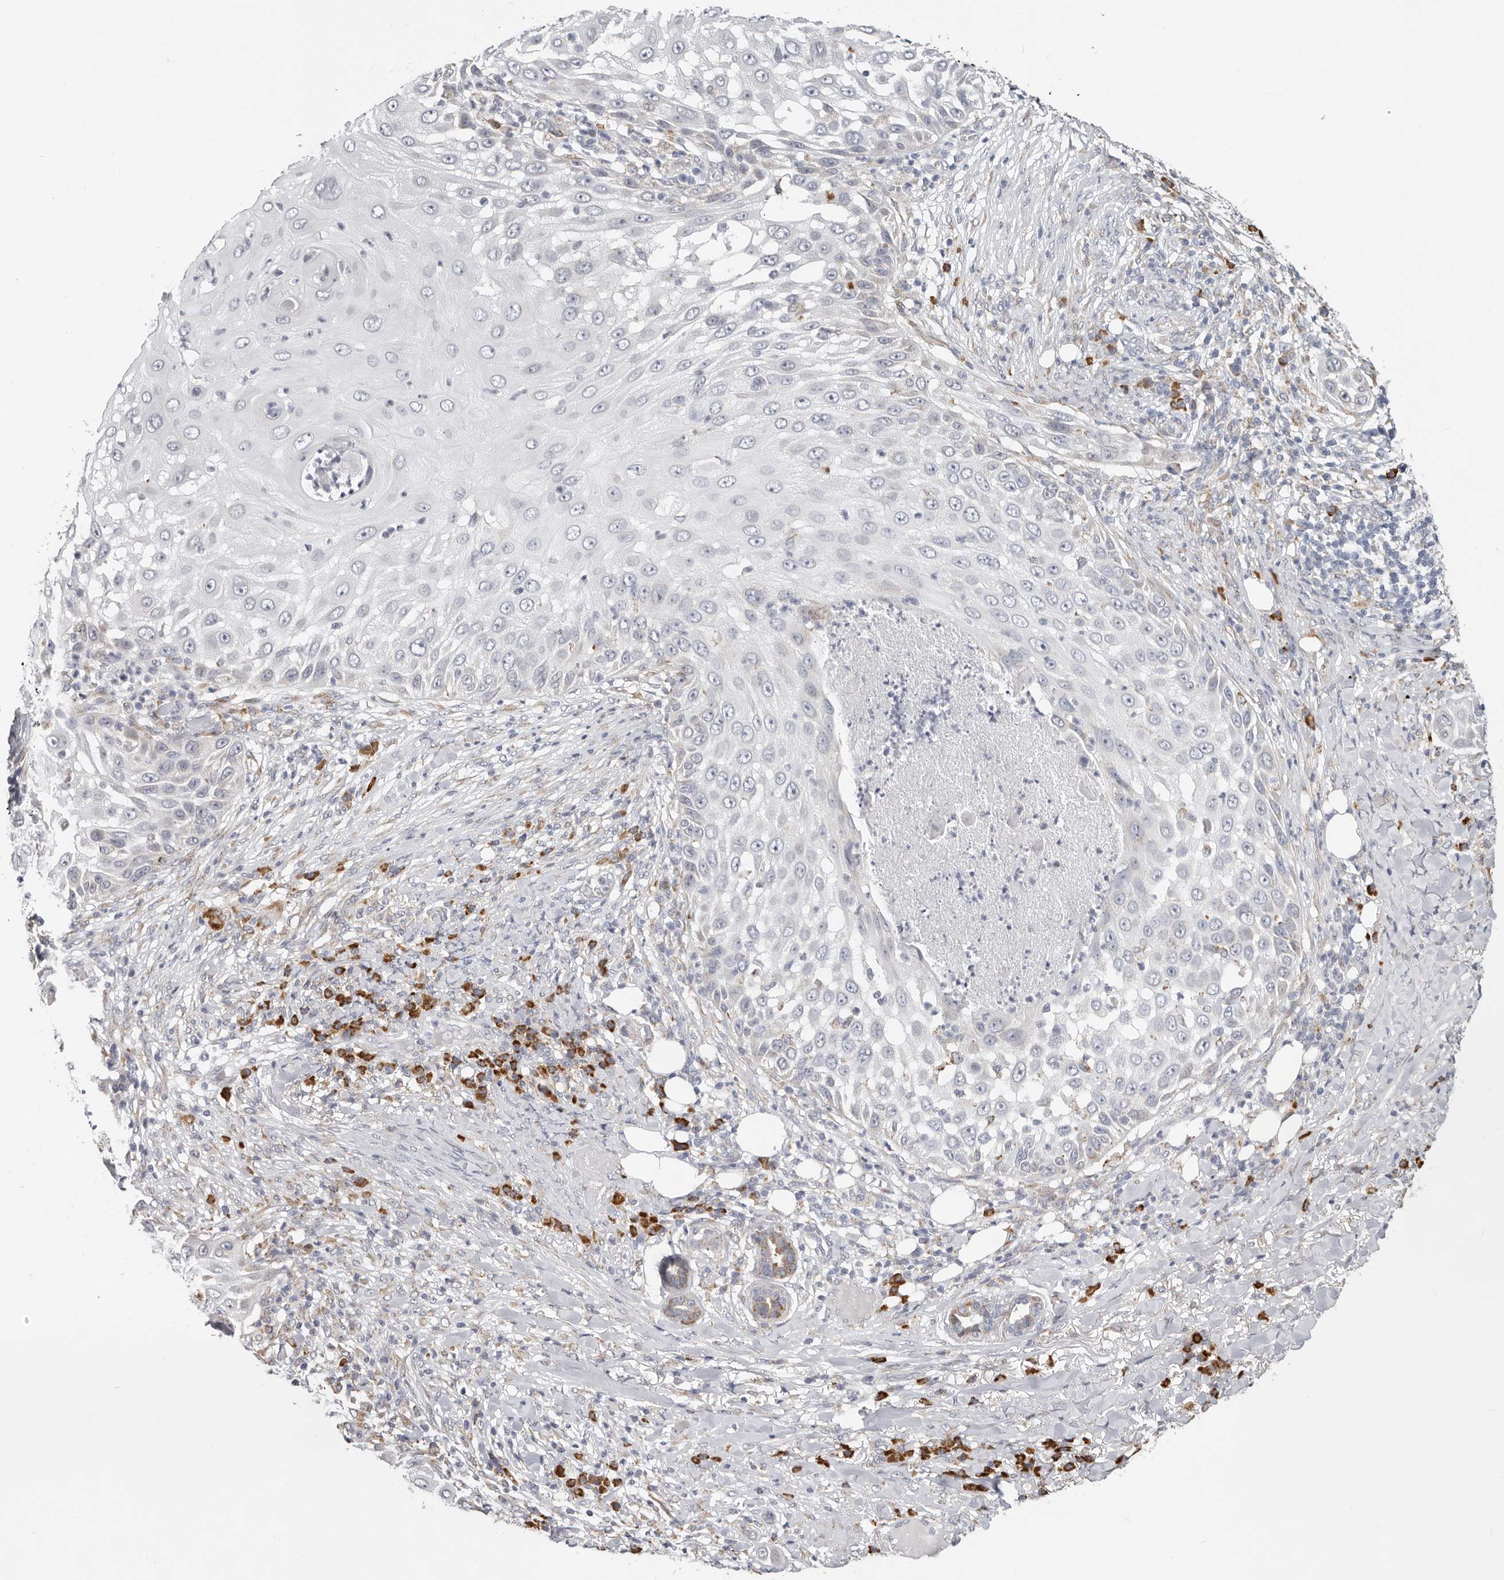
{"staining": {"intensity": "negative", "quantity": "none", "location": "none"}, "tissue": "skin cancer", "cell_type": "Tumor cells", "image_type": "cancer", "snomed": [{"axis": "morphology", "description": "Squamous cell carcinoma, NOS"}, {"axis": "topography", "description": "Skin"}], "caption": "Tumor cells are negative for brown protein staining in skin cancer.", "gene": "IL32", "patient": {"sex": "female", "age": 44}}